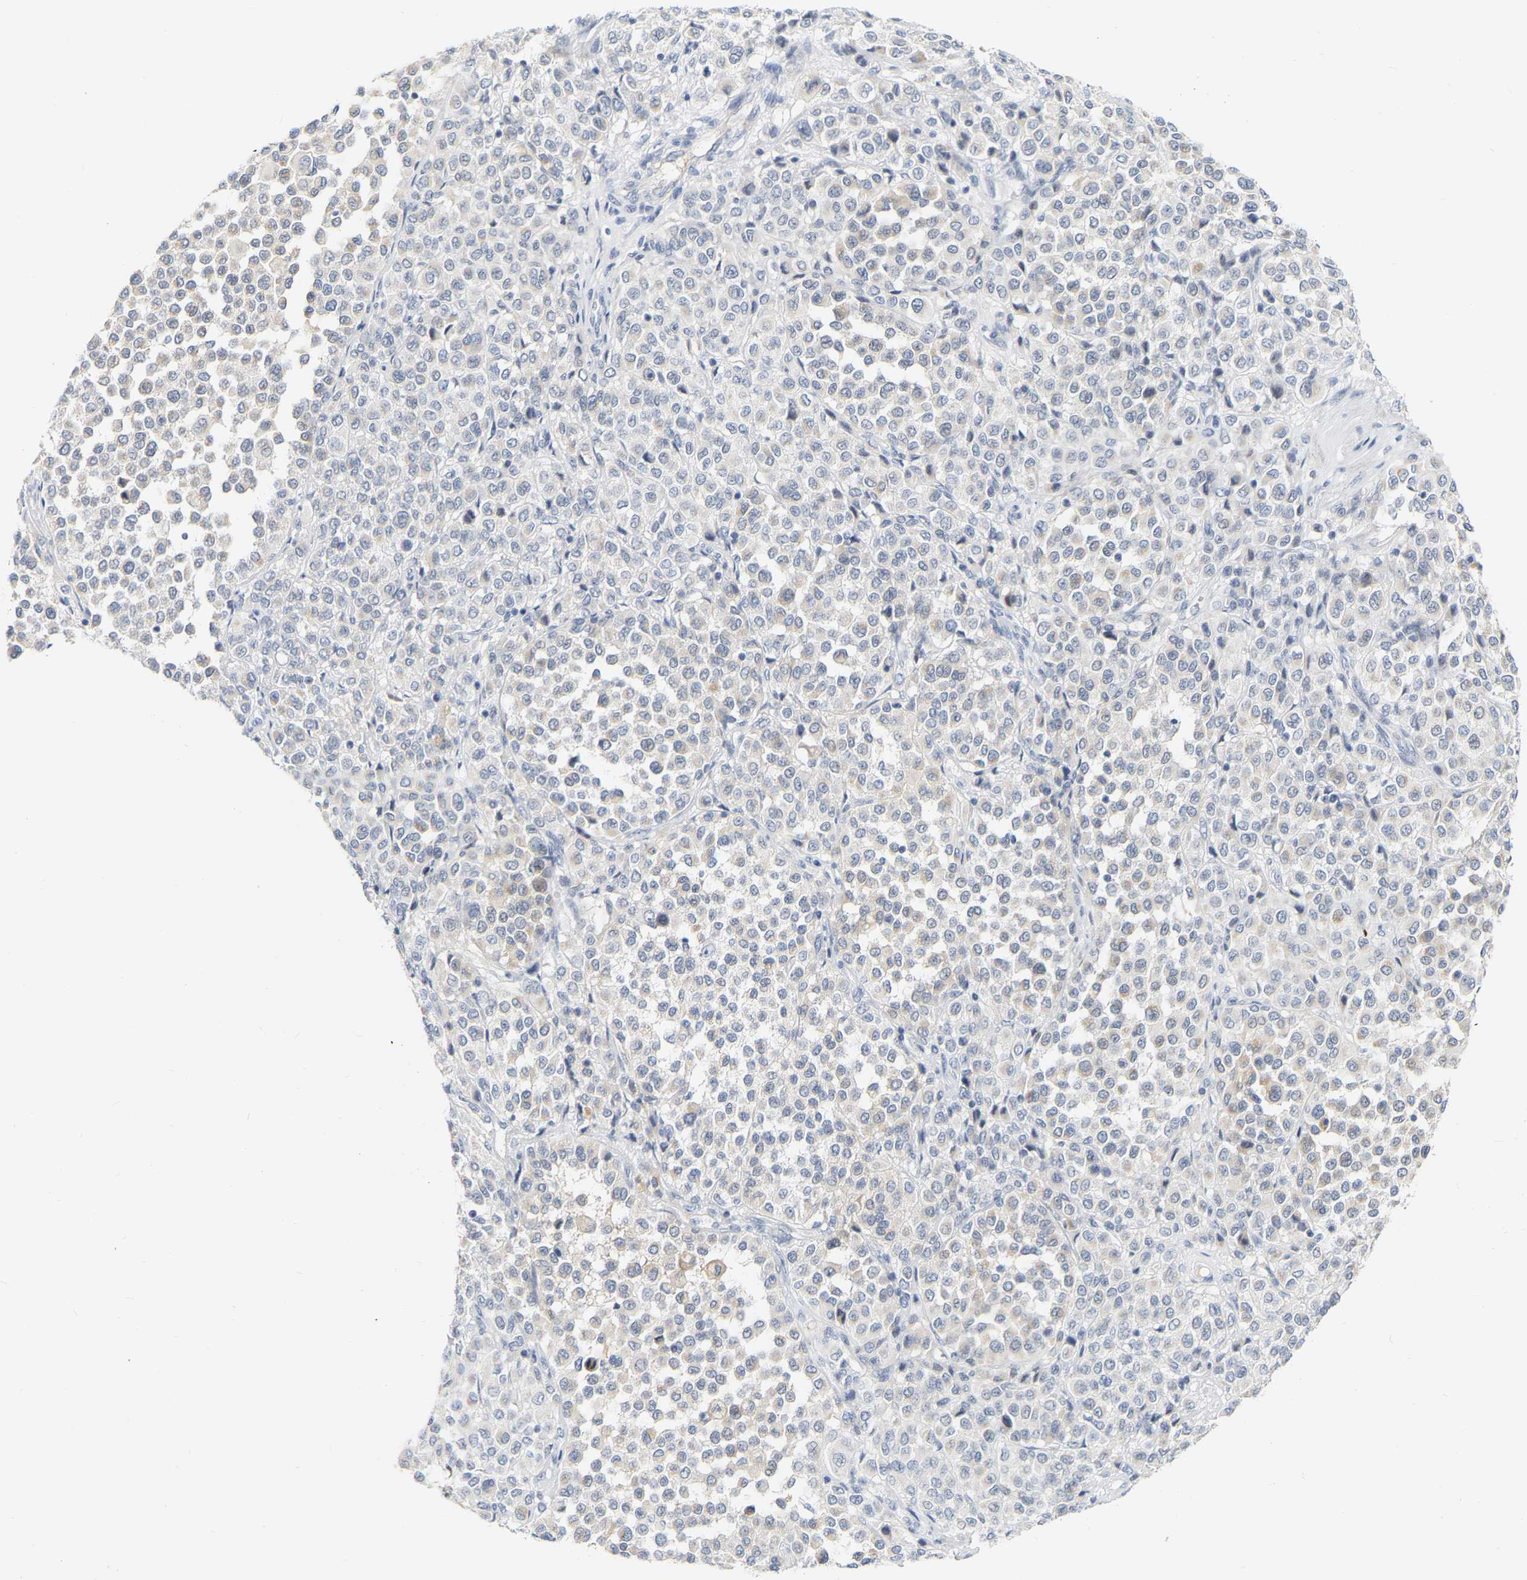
{"staining": {"intensity": "negative", "quantity": "none", "location": "none"}, "tissue": "melanoma", "cell_type": "Tumor cells", "image_type": "cancer", "snomed": [{"axis": "morphology", "description": "Malignant melanoma, Metastatic site"}, {"axis": "topography", "description": "Pancreas"}], "caption": "This is an immunohistochemistry histopathology image of melanoma. There is no expression in tumor cells.", "gene": "KRT76", "patient": {"sex": "female", "age": 30}}